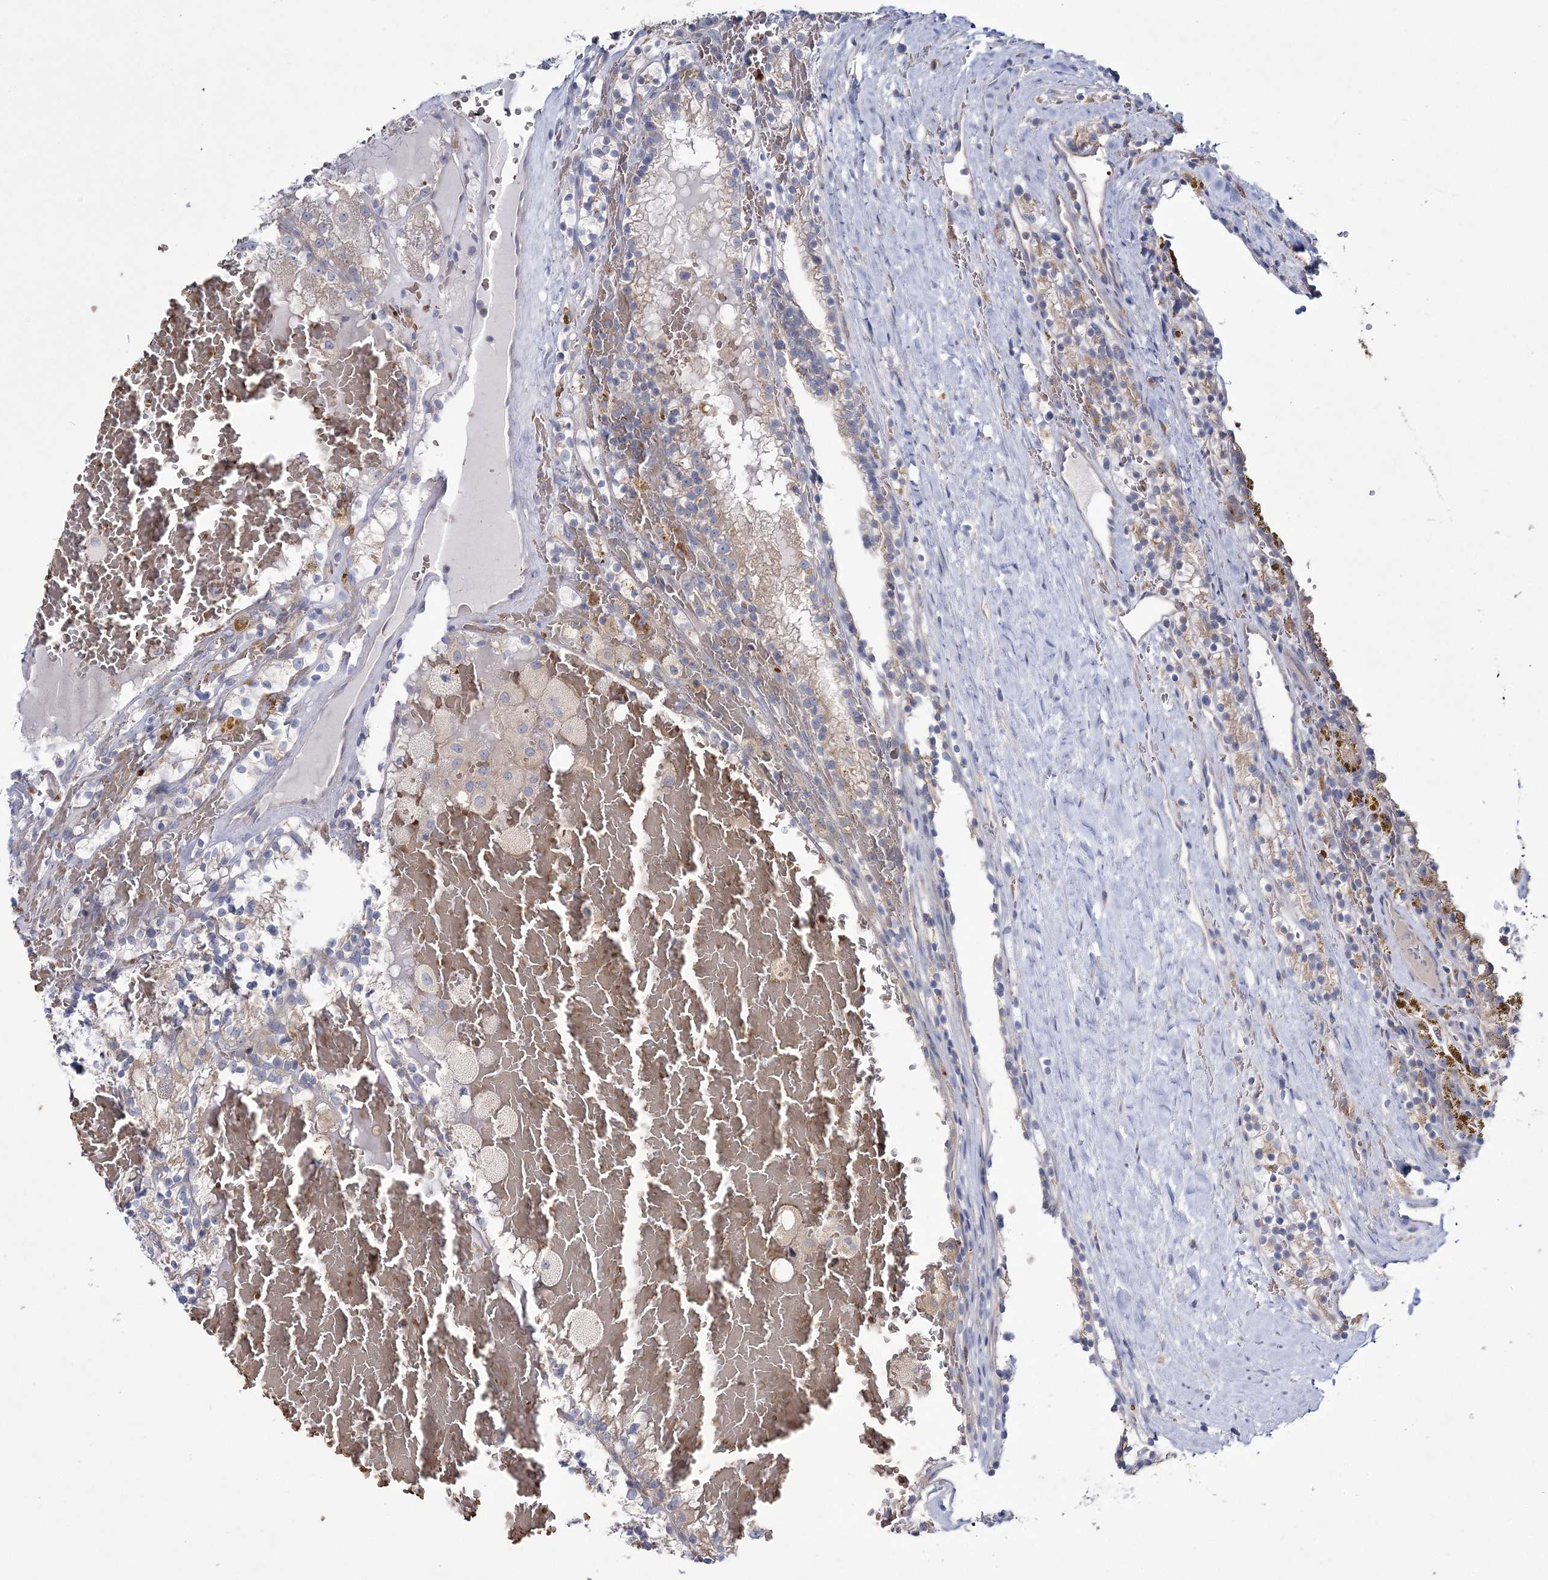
{"staining": {"intensity": "negative", "quantity": "none", "location": "none"}, "tissue": "renal cancer", "cell_type": "Tumor cells", "image_type": "cancer", "snomed": [{"axis": "morphology", "description": "Adenocarcinoma, NOS"}, {"axis": "topography", "description": "Kidney"}], "caption": "High magnification brightfield microscopy of renal cancer stained with DAB (3,3'-diaminobenzidine) (brown) and counterstained with hematoxylin (blue): tumor cells show no significant expression.", "gene": "ATP11B", "patient": {"sex": "female", "age": 56}}